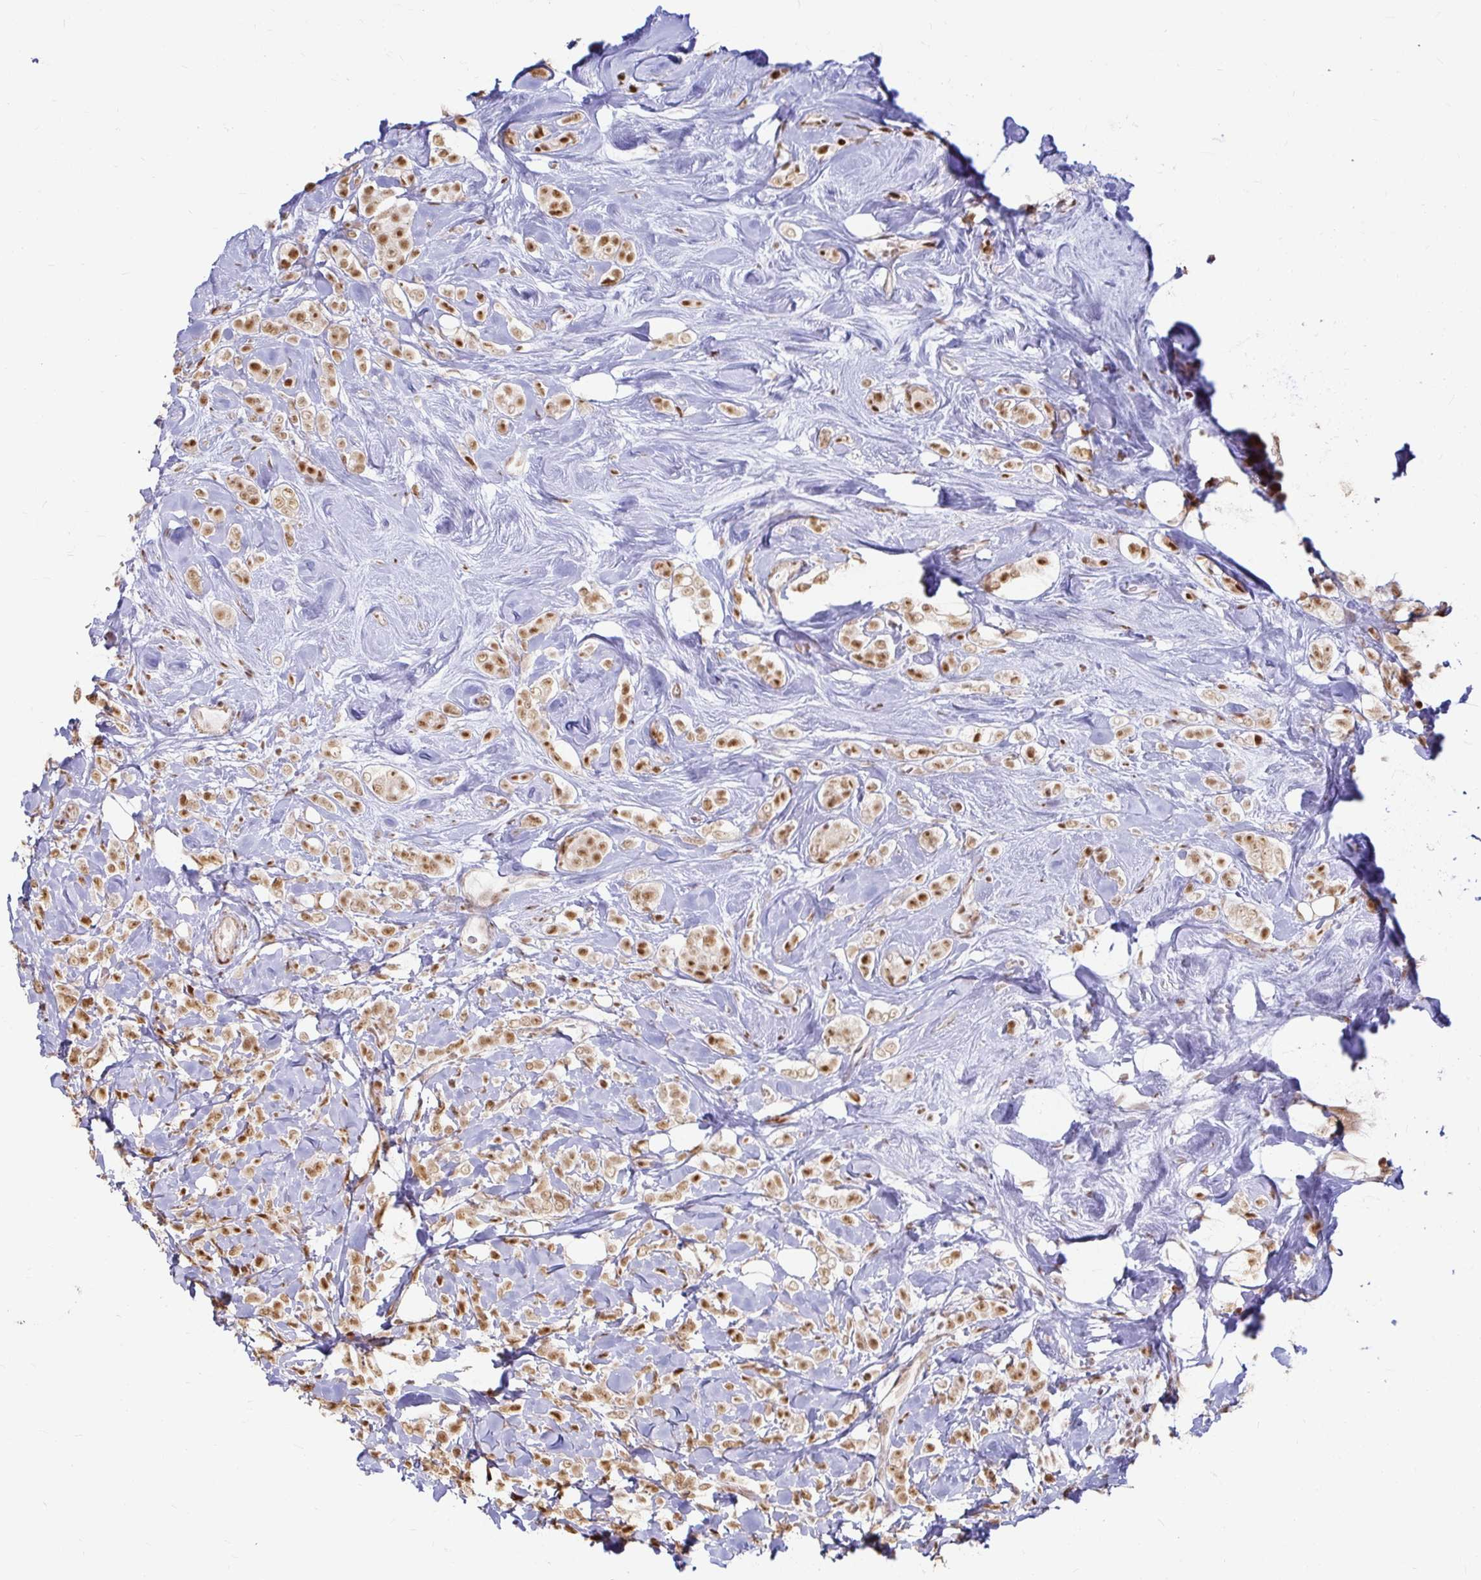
{"staining": {"intensity": "moderate", "quantity": ">75%", "location": "nuclear"}, "tissue": "breast cancer", "cell_type": "Tumor cells", "image_type": "cancer", "snomed": [{"axis": "morphology", "description": "Lobular carcinoma"}, {"axis": "topography", "description": "Breast"}], "caption": "DAB immunohistochemical staining of breast cancer (lobular carcinoma) reveals moderate nuclear protein positivity in approximately >75% of tumor cells.", "gene": "HNRNPU", "patient": {"sex": "female", "age": 49}}